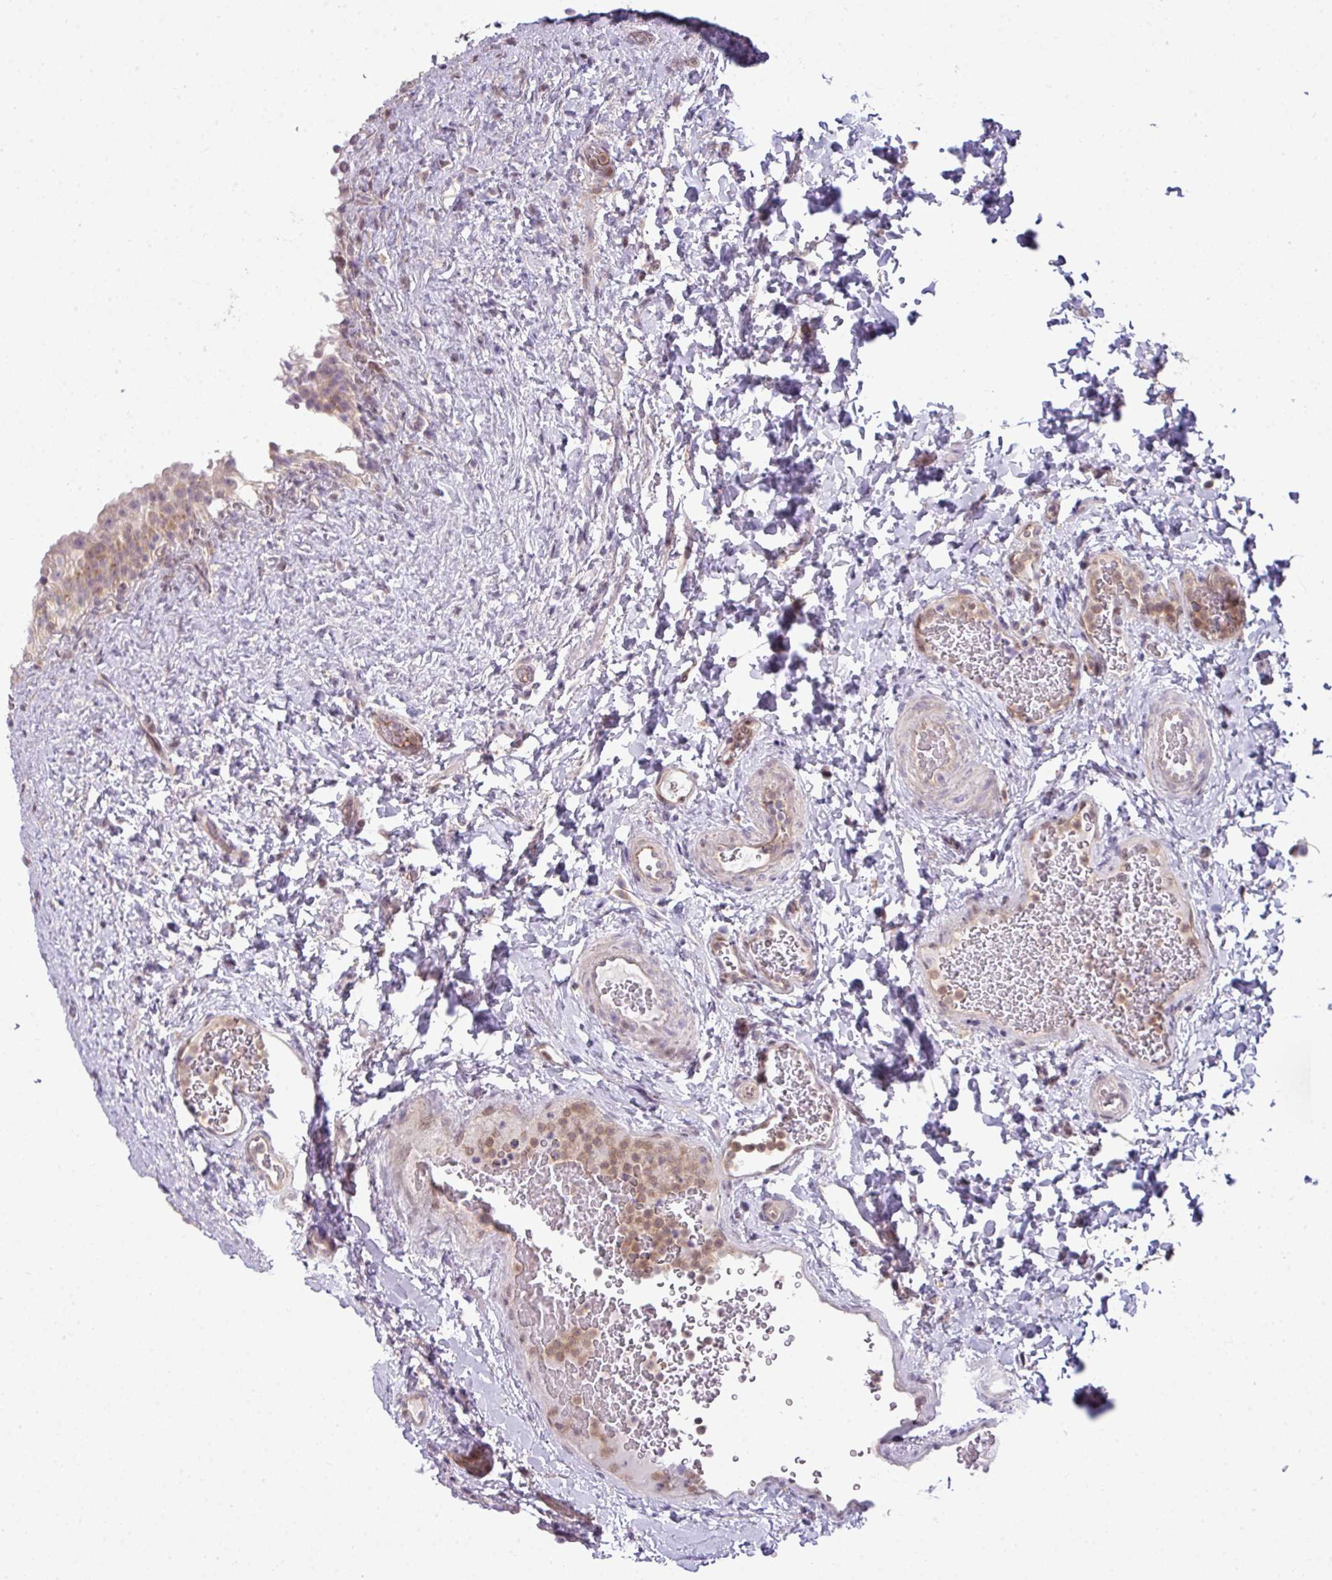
{"staining": {"intensity": "weak", "quantity": "<25%", "location": "cytoplasmic/membranous,nuclear"}, "tissue": "urinary bladder", "cell_type": "Urothelial cells", "image_type": "normal", "snomed": [{"axis": "morphology", "description": "Normal tissue, NOS"}, {"axis": "topography", "description": "Urinary bladder"}], "caption": "Immunohistochemistry histopathology image of normal urinary bladder: urinary bladder stained with DAB (3,3'-diaminobenzidine) reveals no significant protein positivity in urothelial cells.", "gene": "STAT5A", "patient": {"sex": "female", "age": 27}}